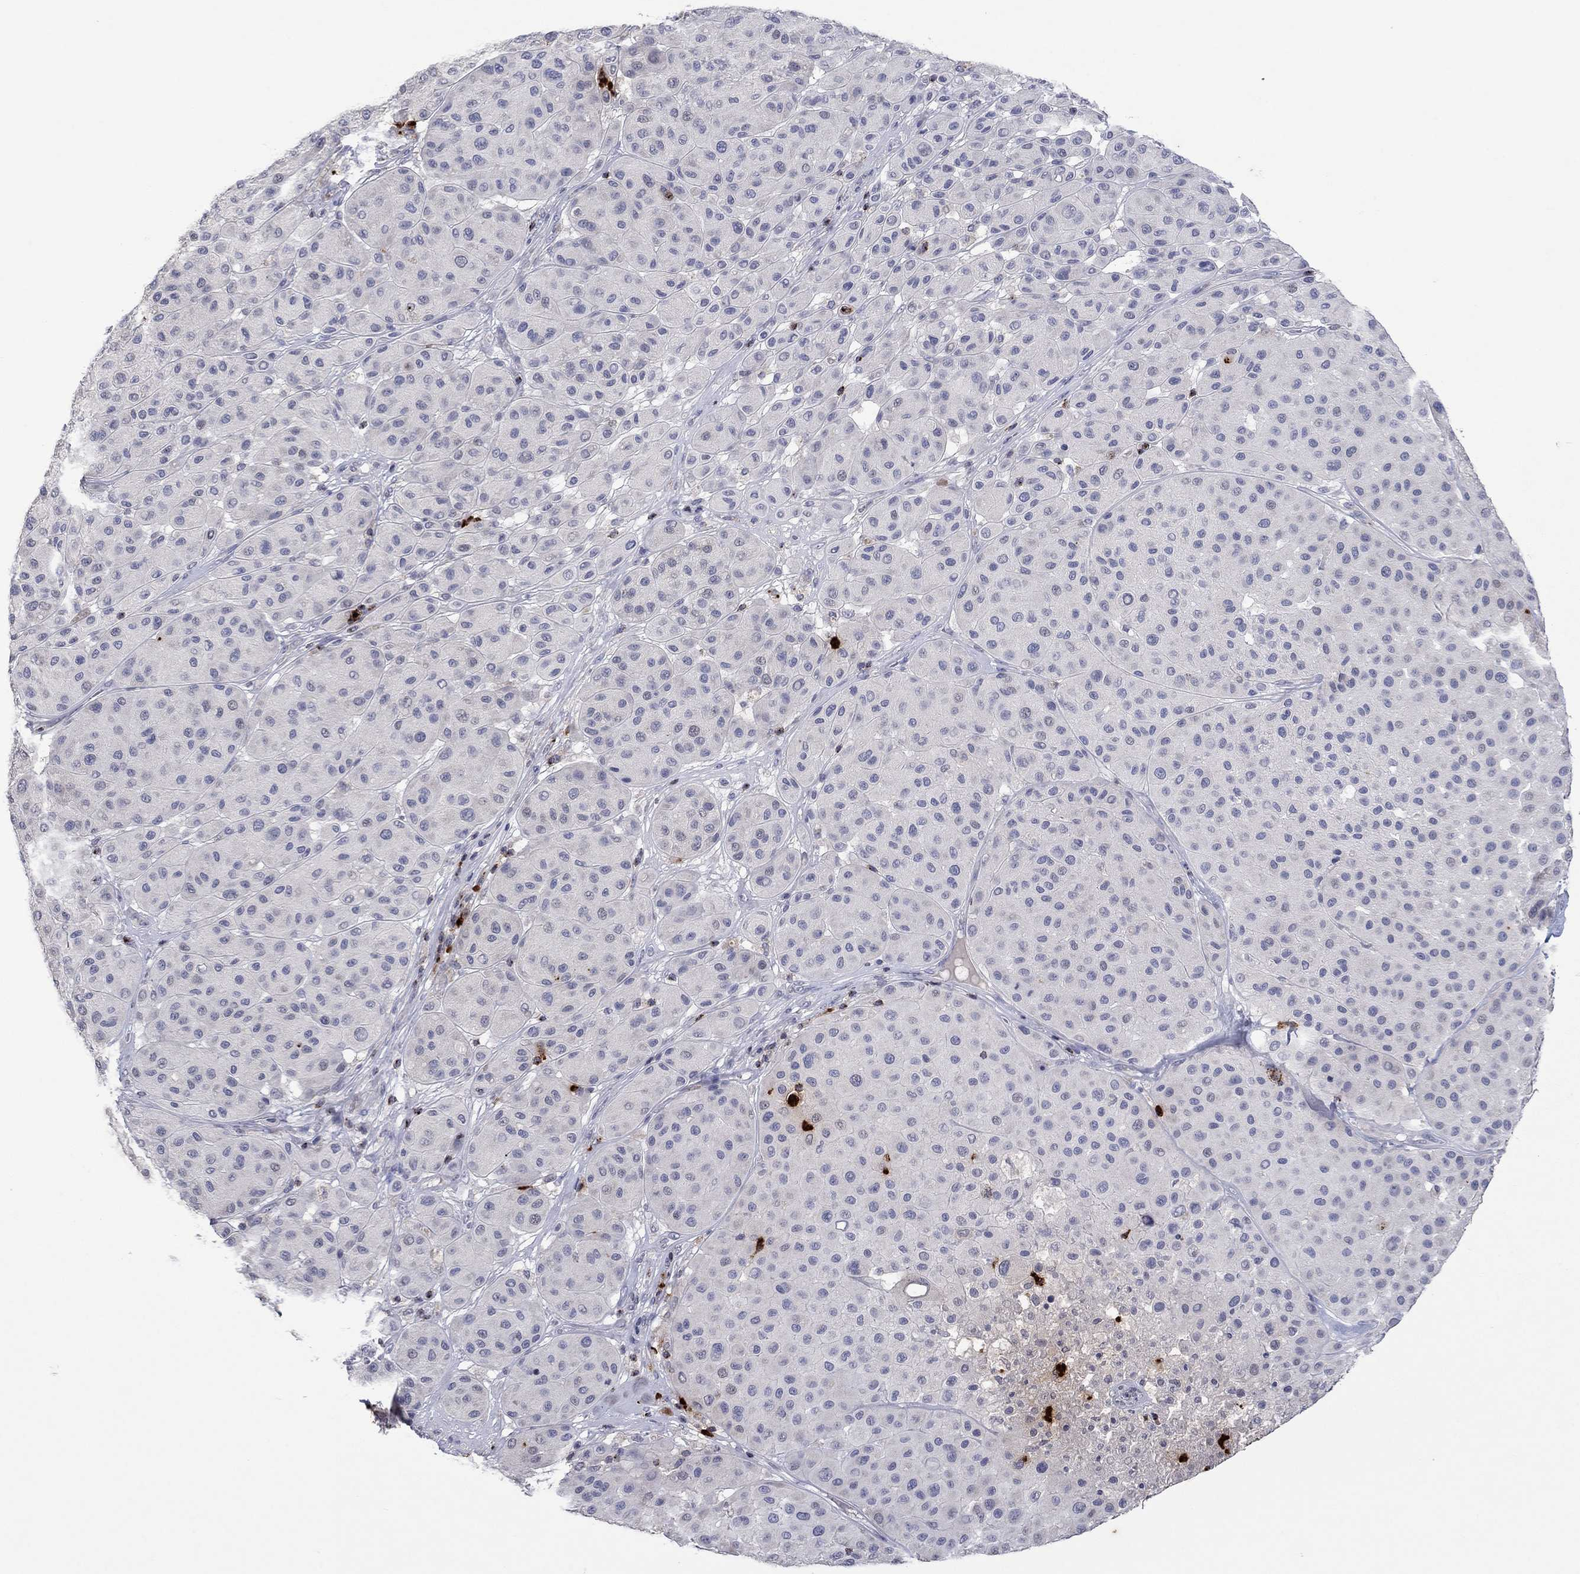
{"staining": {"intensity": "negative", "quantity": "none", "location": "none"}, "tissue": "melanoma", "cell_type": "Tumor cells", "image_type": "cancer", "snomed": [{"axis": "morphology", "description": "Malignant melanoma, Metastatic site"}, {"axis": "topography", "description": "Smooth muscle"}], "caption": "Protein analysis of malignant melanoma (metastatic site) displays no significant expression in tumor cells.", "gene": "CCL5", "patient": {"sex": "male", "age": 41}}